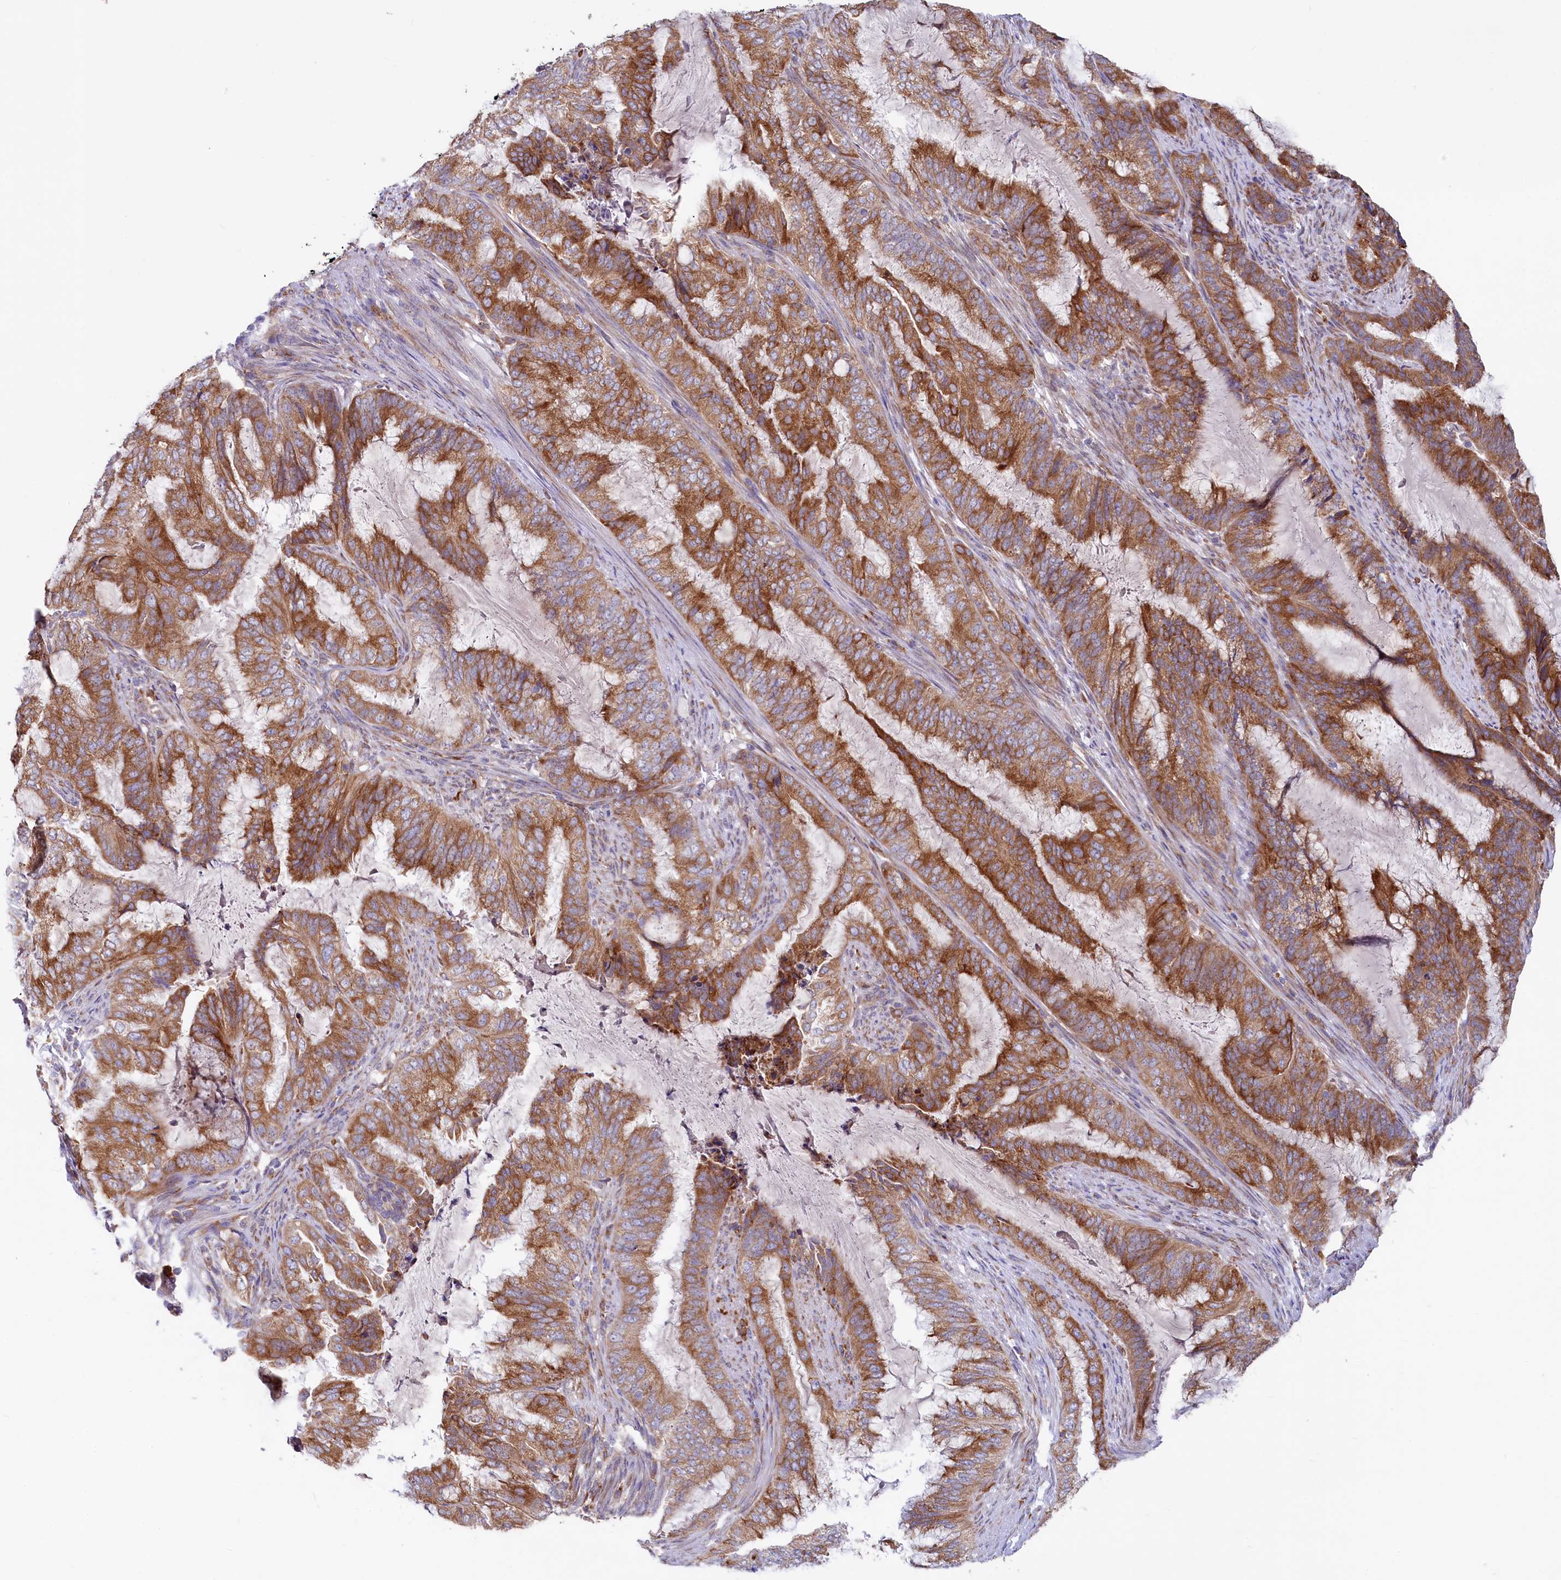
{"staining": {"intensity": "moderate", "quantity": ">75%", "location": "cytoplasmic/membranous"}, "tissue": "endometrial cancer", "cell_type": "Tumor cells", "image_type": "cancer", "snomed": [{"axis": "morphology", "description": "Adenocarcinoma, NOS"}, {"axis": "topography", "description": "Endometrium"}], "caption": "The photomicrograph reveals immunohistochemical staining of endometrial cancer (adenocarcinoma). There is moderate cytoplasmic/membranous positivity is seen in approximately >75% of tumor cells. (Brightfield microscopy of DAB IHC at high magnification).", "gene": "CHID1", "patient": {"sex": "female", "age": 51}}